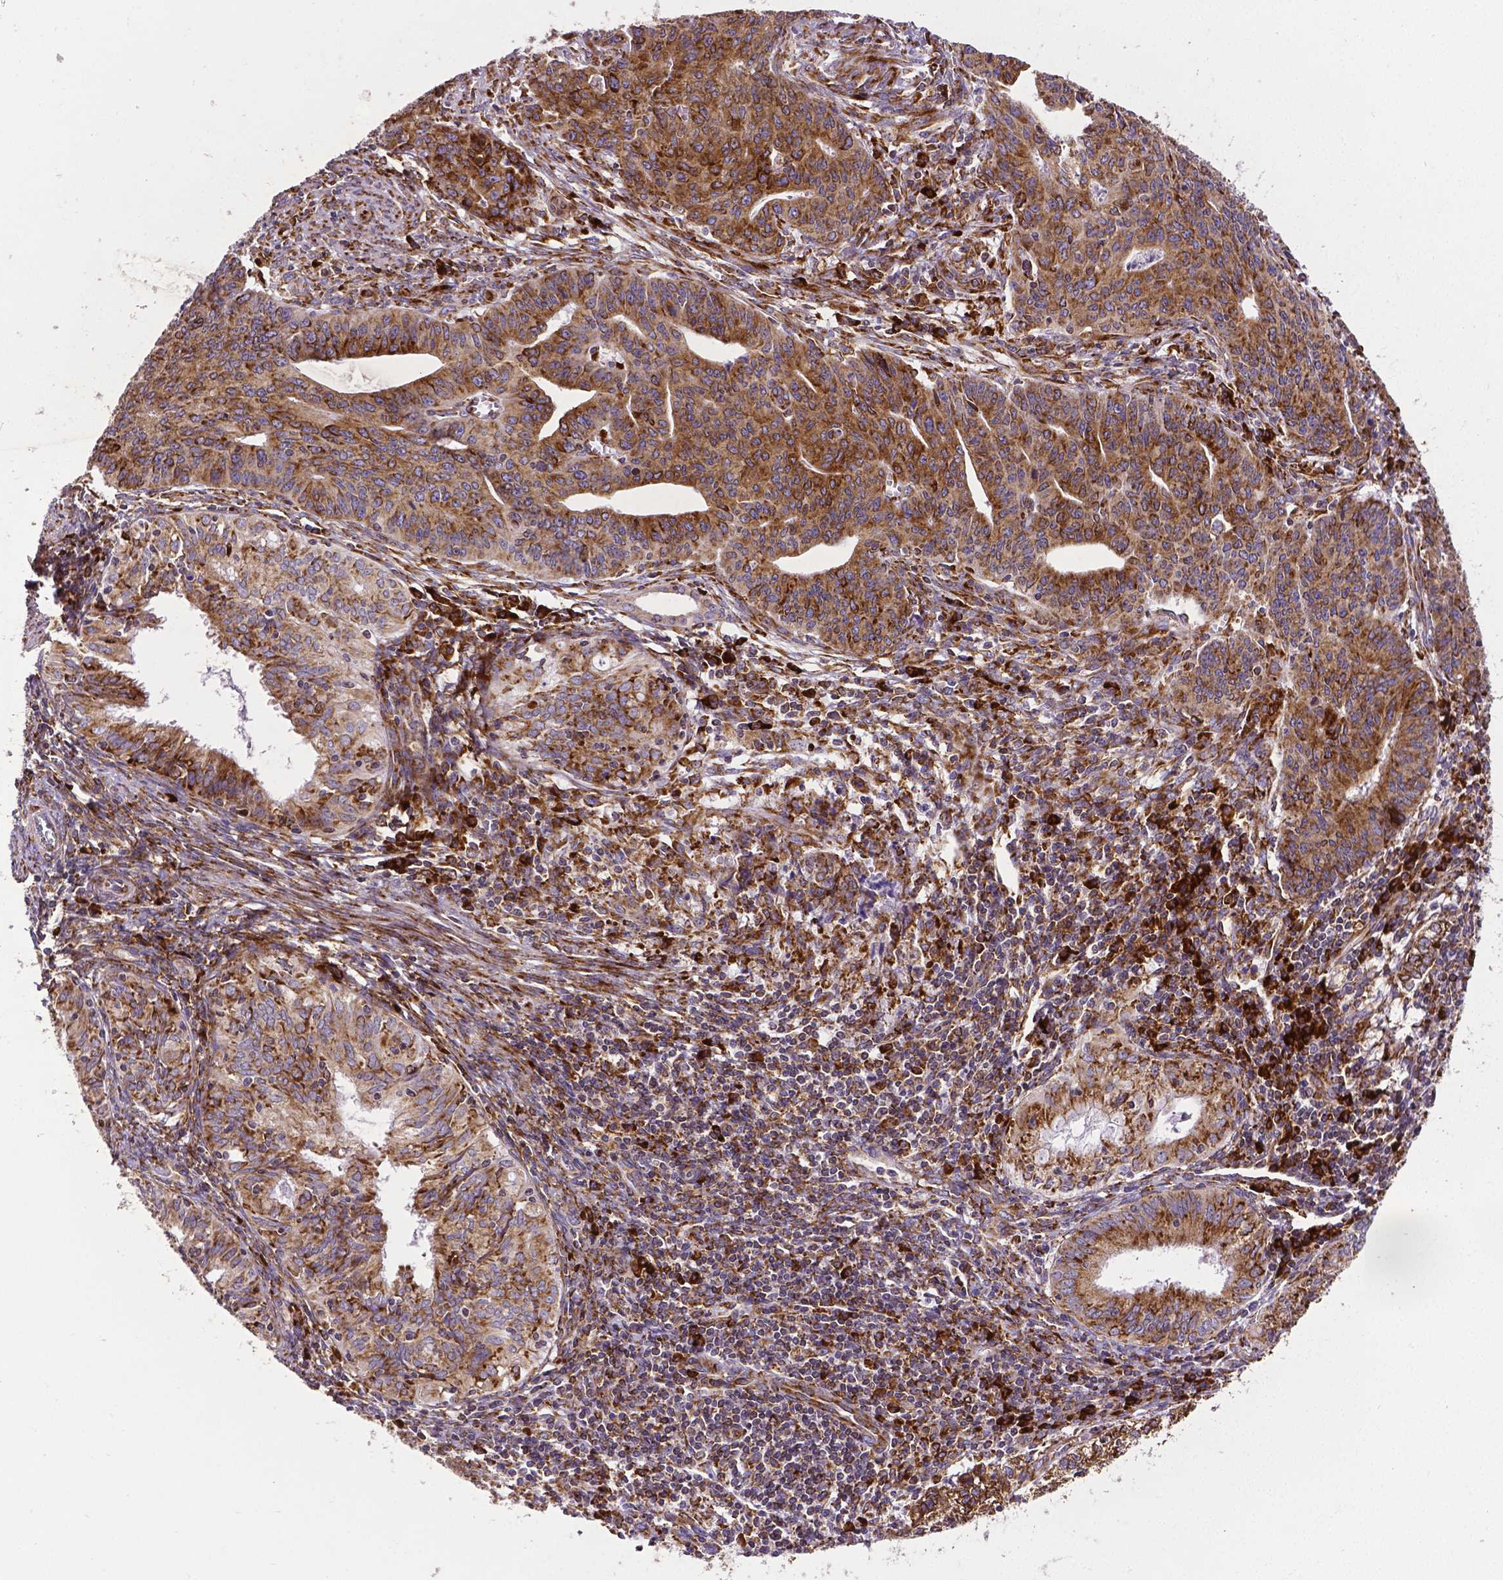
{"staining": {"intensity": "strong", "quantity": ">75%", "location": "cytoplasmic/membranous"}, "tissue": "endometrial cancer", "cell_type": "Tumor cells", "image_type": "cancer", "snomed": [{"axis": "morphology", "description": "Adenocarcinoma, NOS"}, {"axis": "topography", "description": "Endometrium"}], "caption": "A brown stain highlights strong cytoplasmic/membranous positivity of a protein in human endometrial cancer tumor cells.", "gene": "MTDH", "patient": {"sex": "female", "age": 59}}